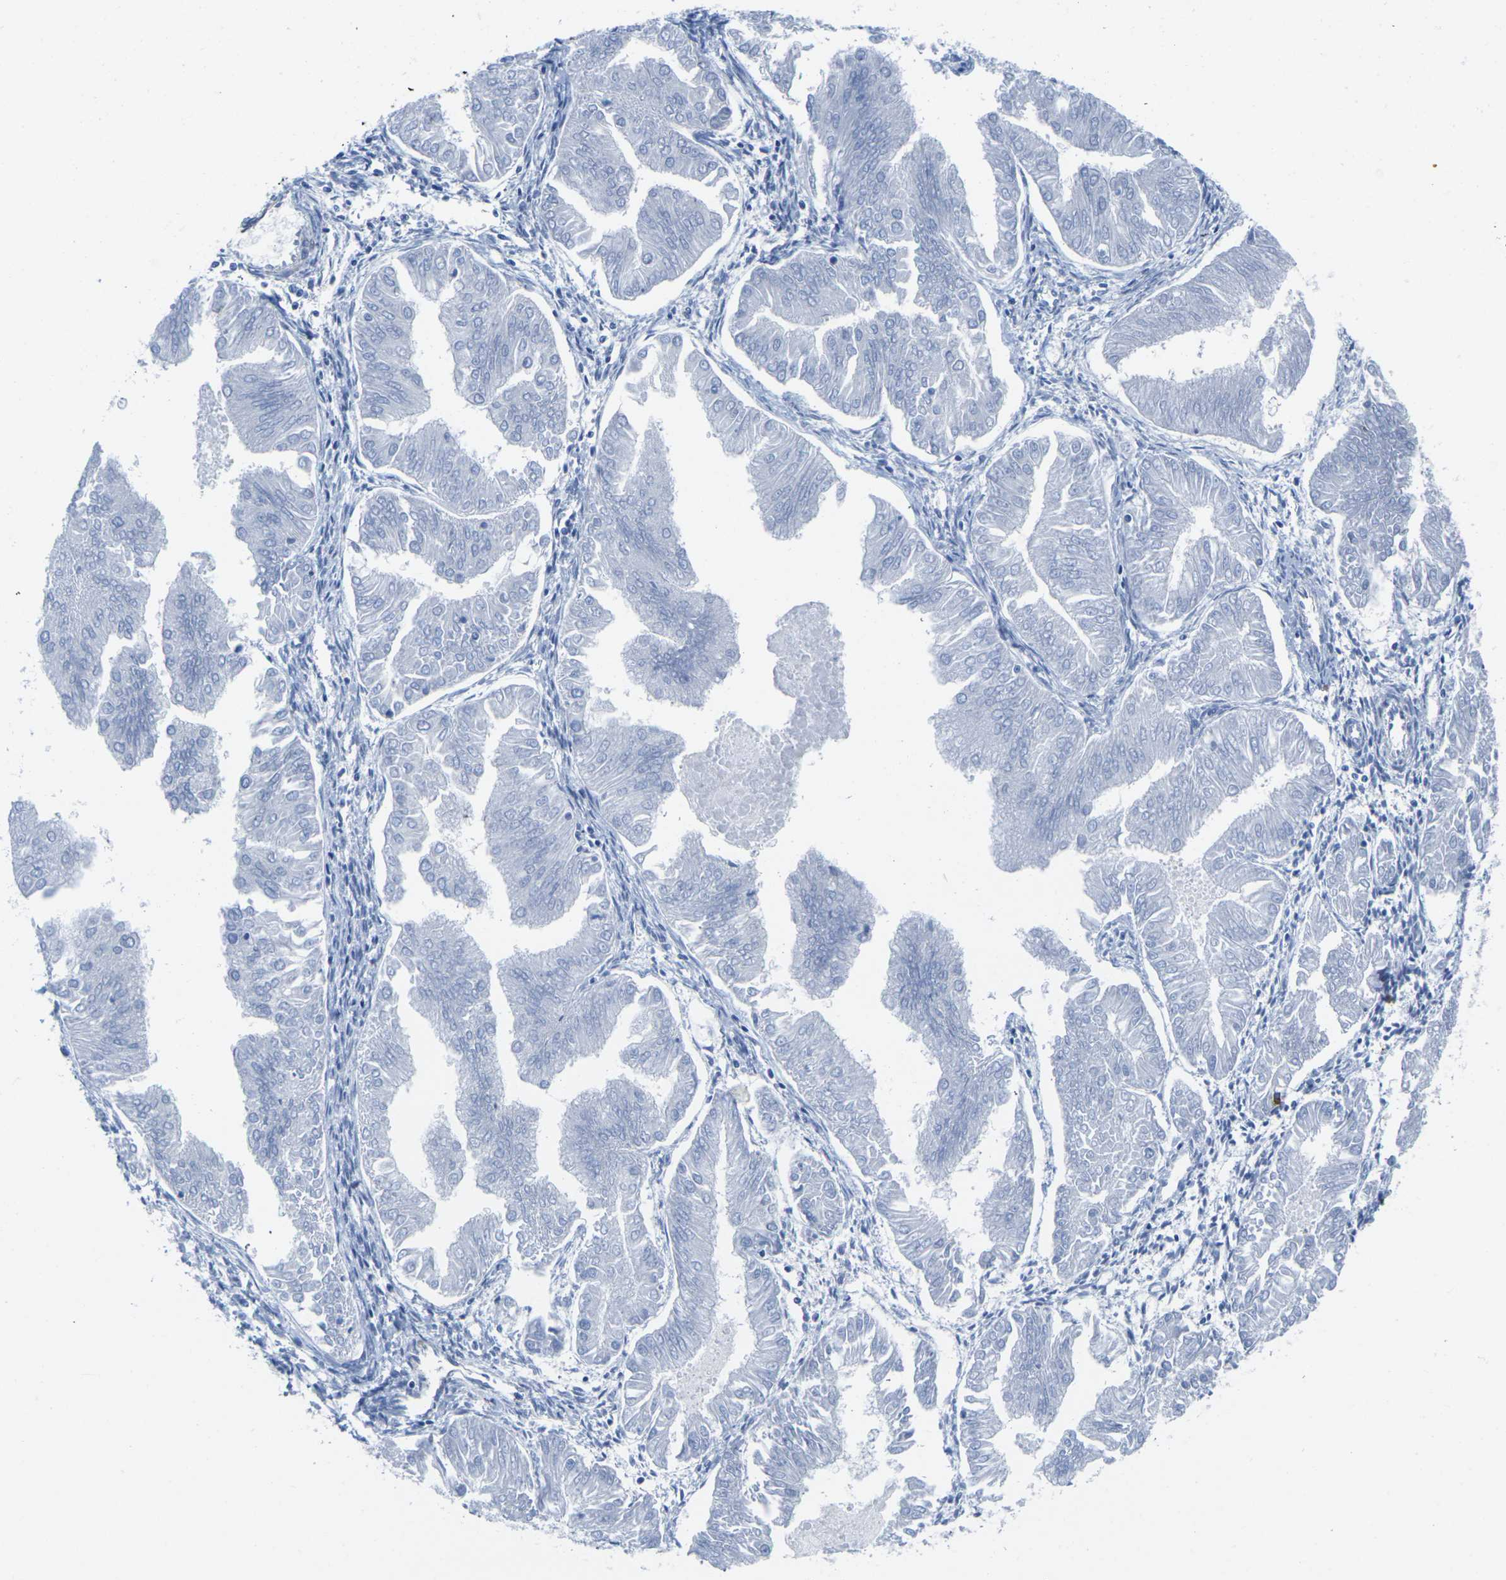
{"staining": {"intensity": "negative", "quantity": "none", "location": "none"}, "tissue": "endometrial cancer", "cell_type": "Tumor cells", "image_type": "cancer", "snomed": [{"axis": "morphology", "description": "Adenocarcinoma, NOS"}, {"axis": "topography", "description": "Endometrium"}], "caption": "Photomicrograph shows no protein expression in tumor cells of adenocarcinoma (endometrial) tissue.", "gene": "CNN1", "patient": {"sex": "female", "age": 53}}